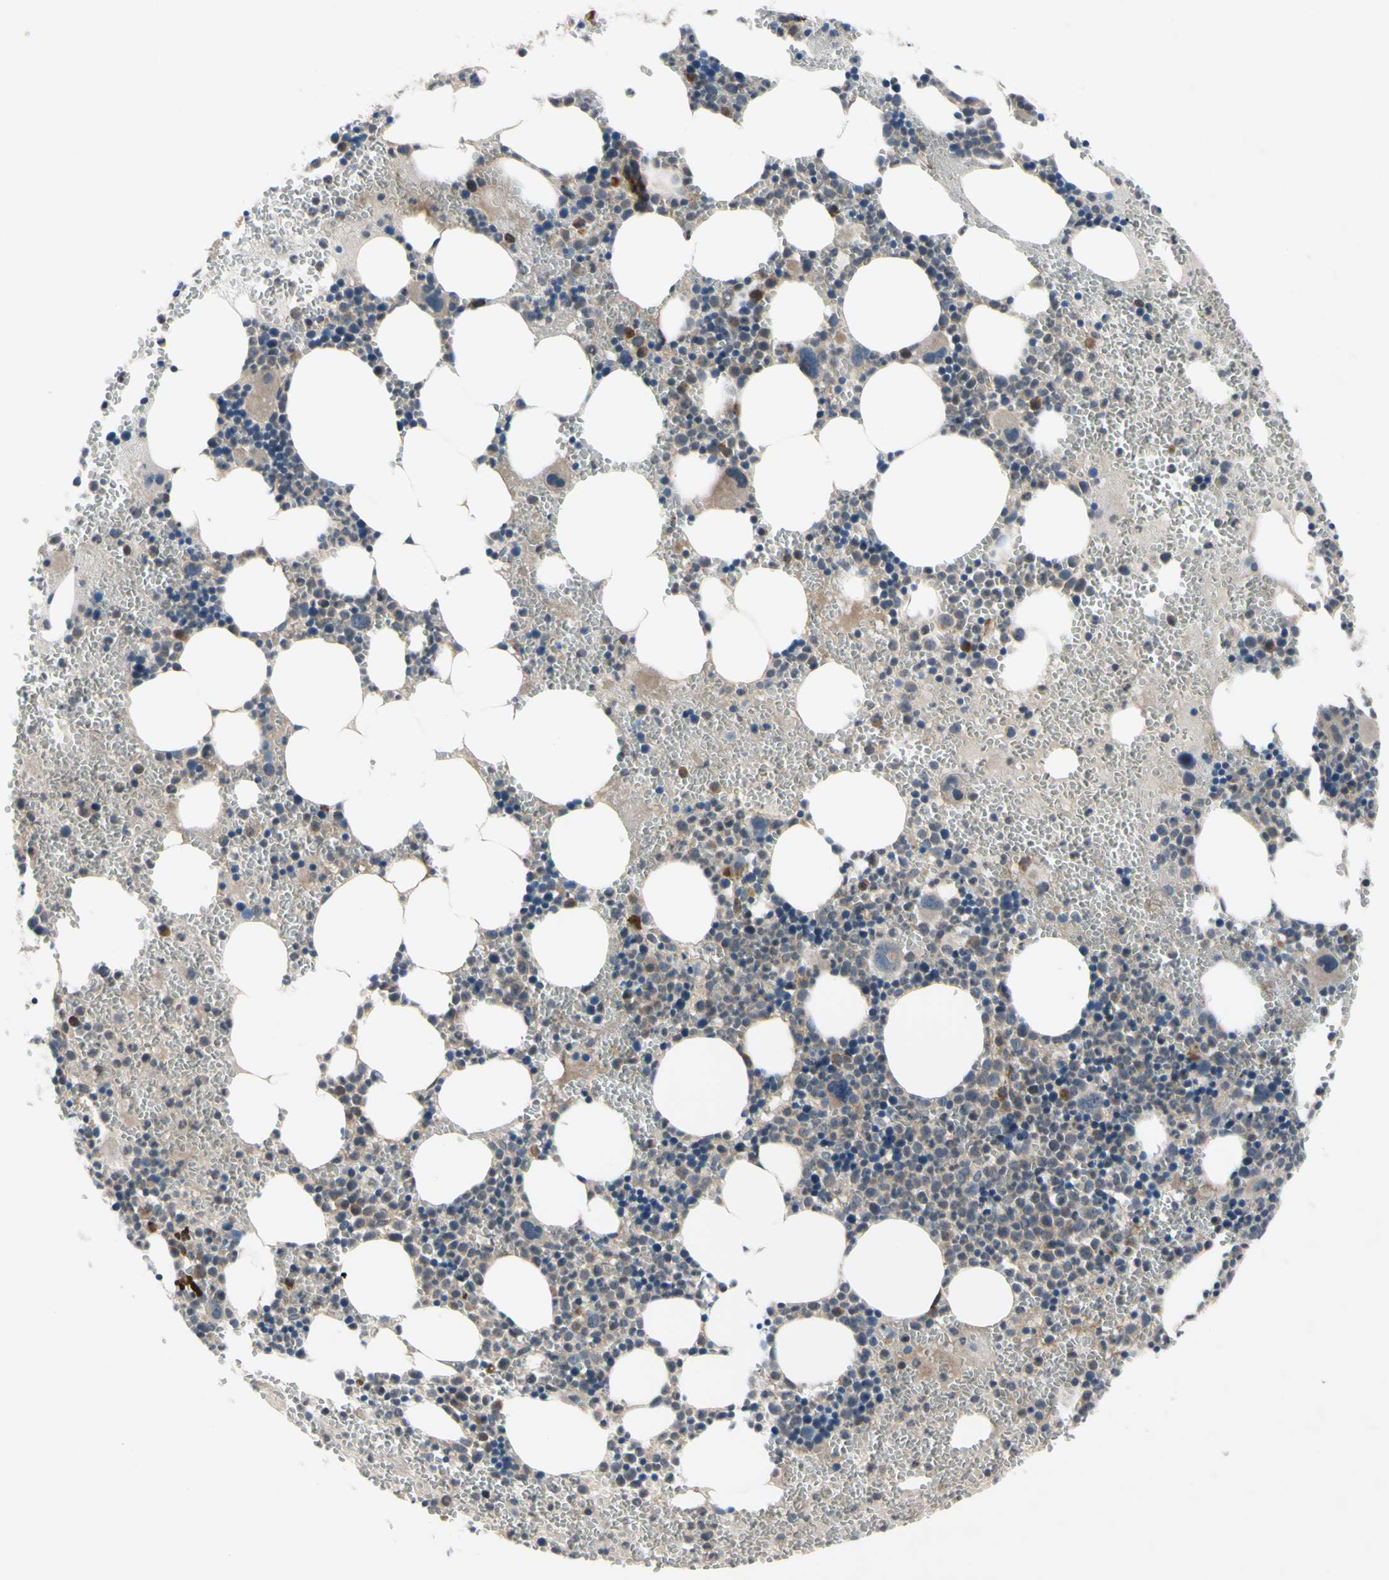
{"staining": {"intensity": "moderate", "quantity": "<25%", "location": "cytoplasmic/membranous"}, "tissue": "bone marrow", "cell_type": "Hematopoietic cells", "image_type": "normal", "snomed": [{"axis": "morphology", "description": "Normal tissue, NOS"}, {"axis": "morphology", "description": "Inflammation, NOS"}, {"axis": "topography", "description": "Bone marrow"}], "caption": "A brown stain labels moderate cytoplasmic/membranous expression of a protein in hematopoietic cells of unremarkable human bone marrow. The staining is performed using DAB brown chromogen to label protein expression. The nuclei are counter-stained blue using hematoxylin.", "gene": "SVIL", "patient": {"sex": "female", "age": 76}}